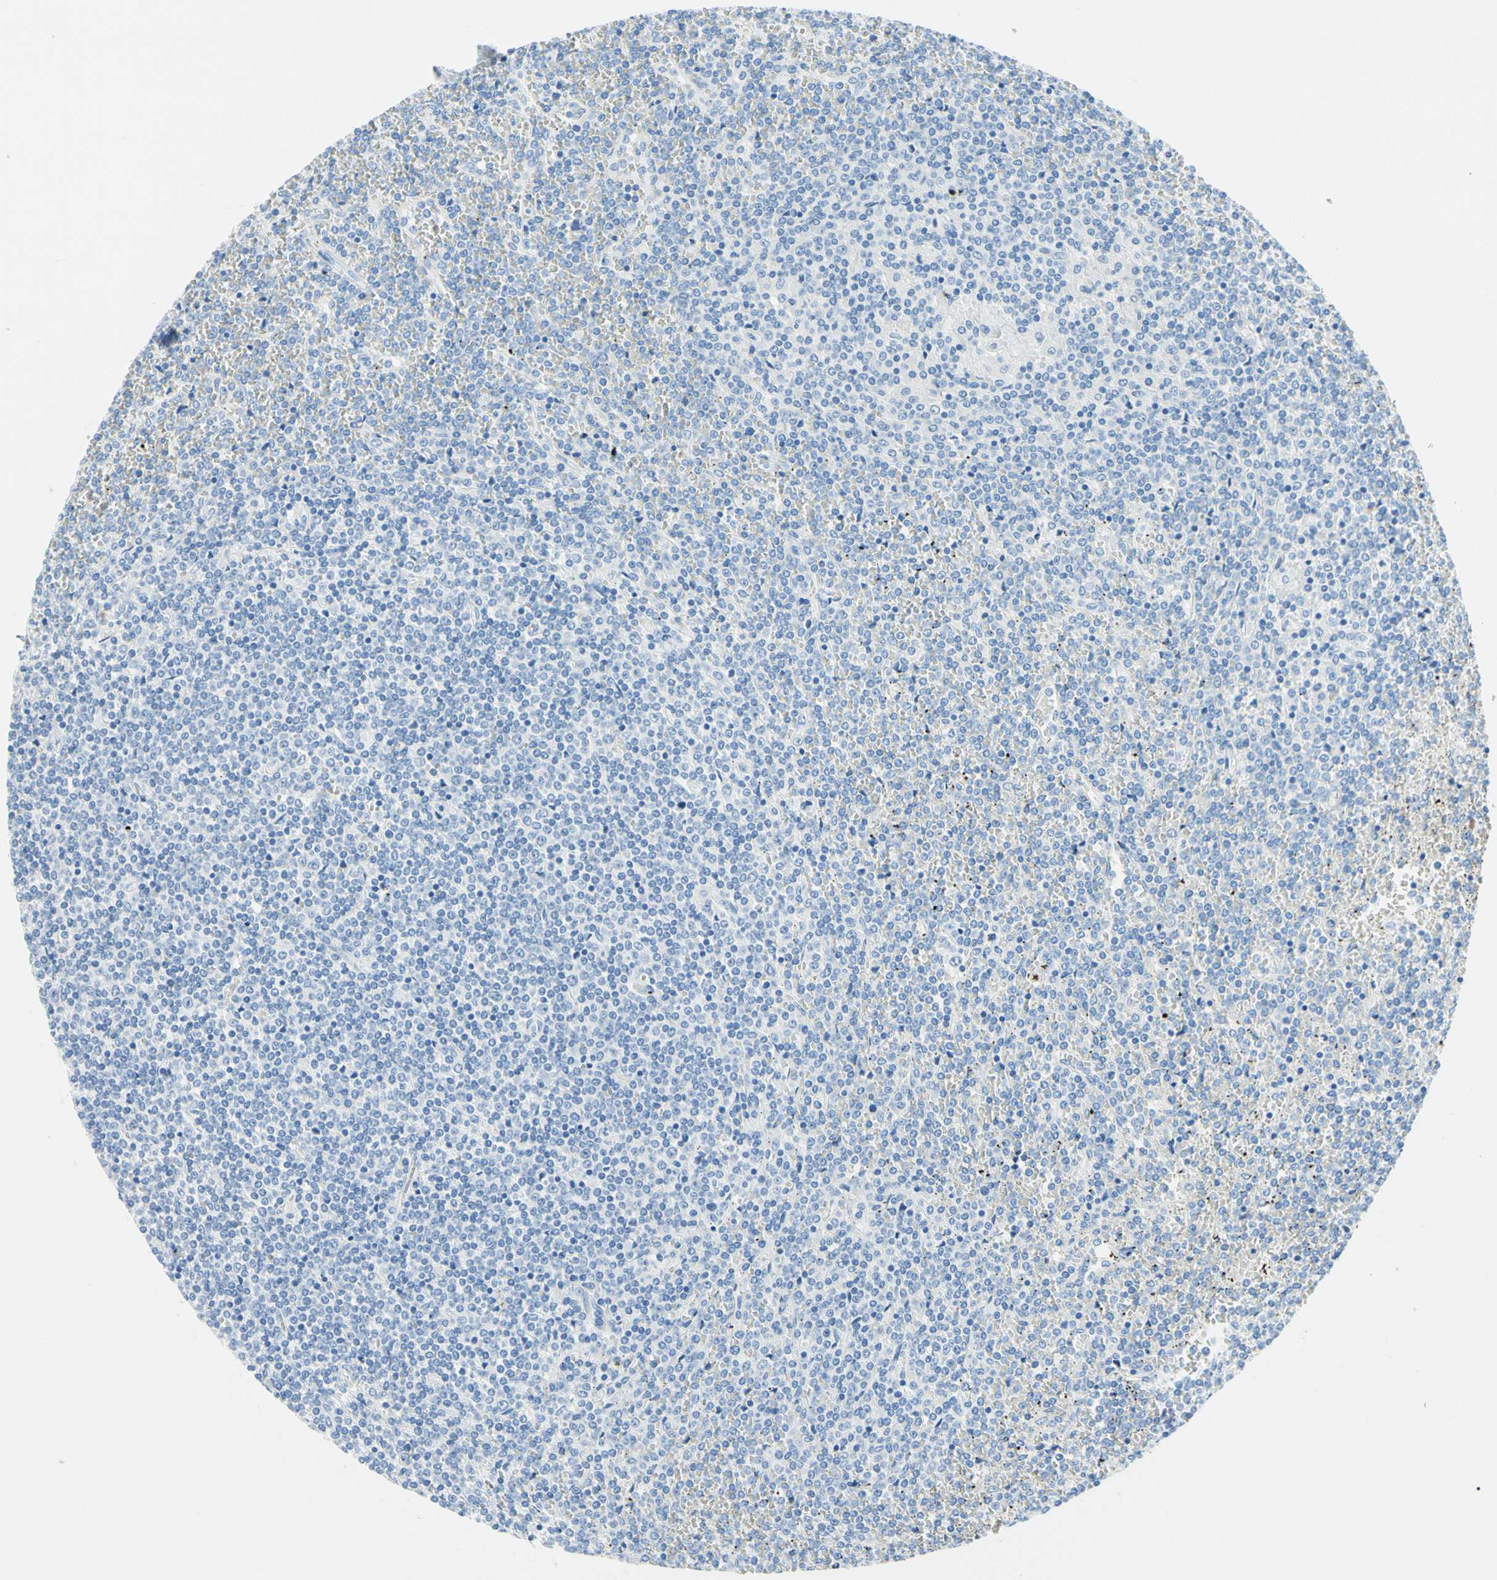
{"staining": {"intensity": "negative", "quantity": "none", "location": "none"}, "tissue": "lymphoma", "cell_type": "Tumor cells", "image_type": "cancer", "snomed": [{"axis": "morphology", "description": "Malignant lymphoma, non-Hodgkin's type, Low grade"}, {"axis": "topography", "description": "Spleen"}], "caption": "Immunohistochemical staining of low-grade malignant lymphoma, non-Hodgkin's type reveals no significant staining in tumor cells.", "gene": "IL6ST", "patient": {"sex": "female", "age": 19}}